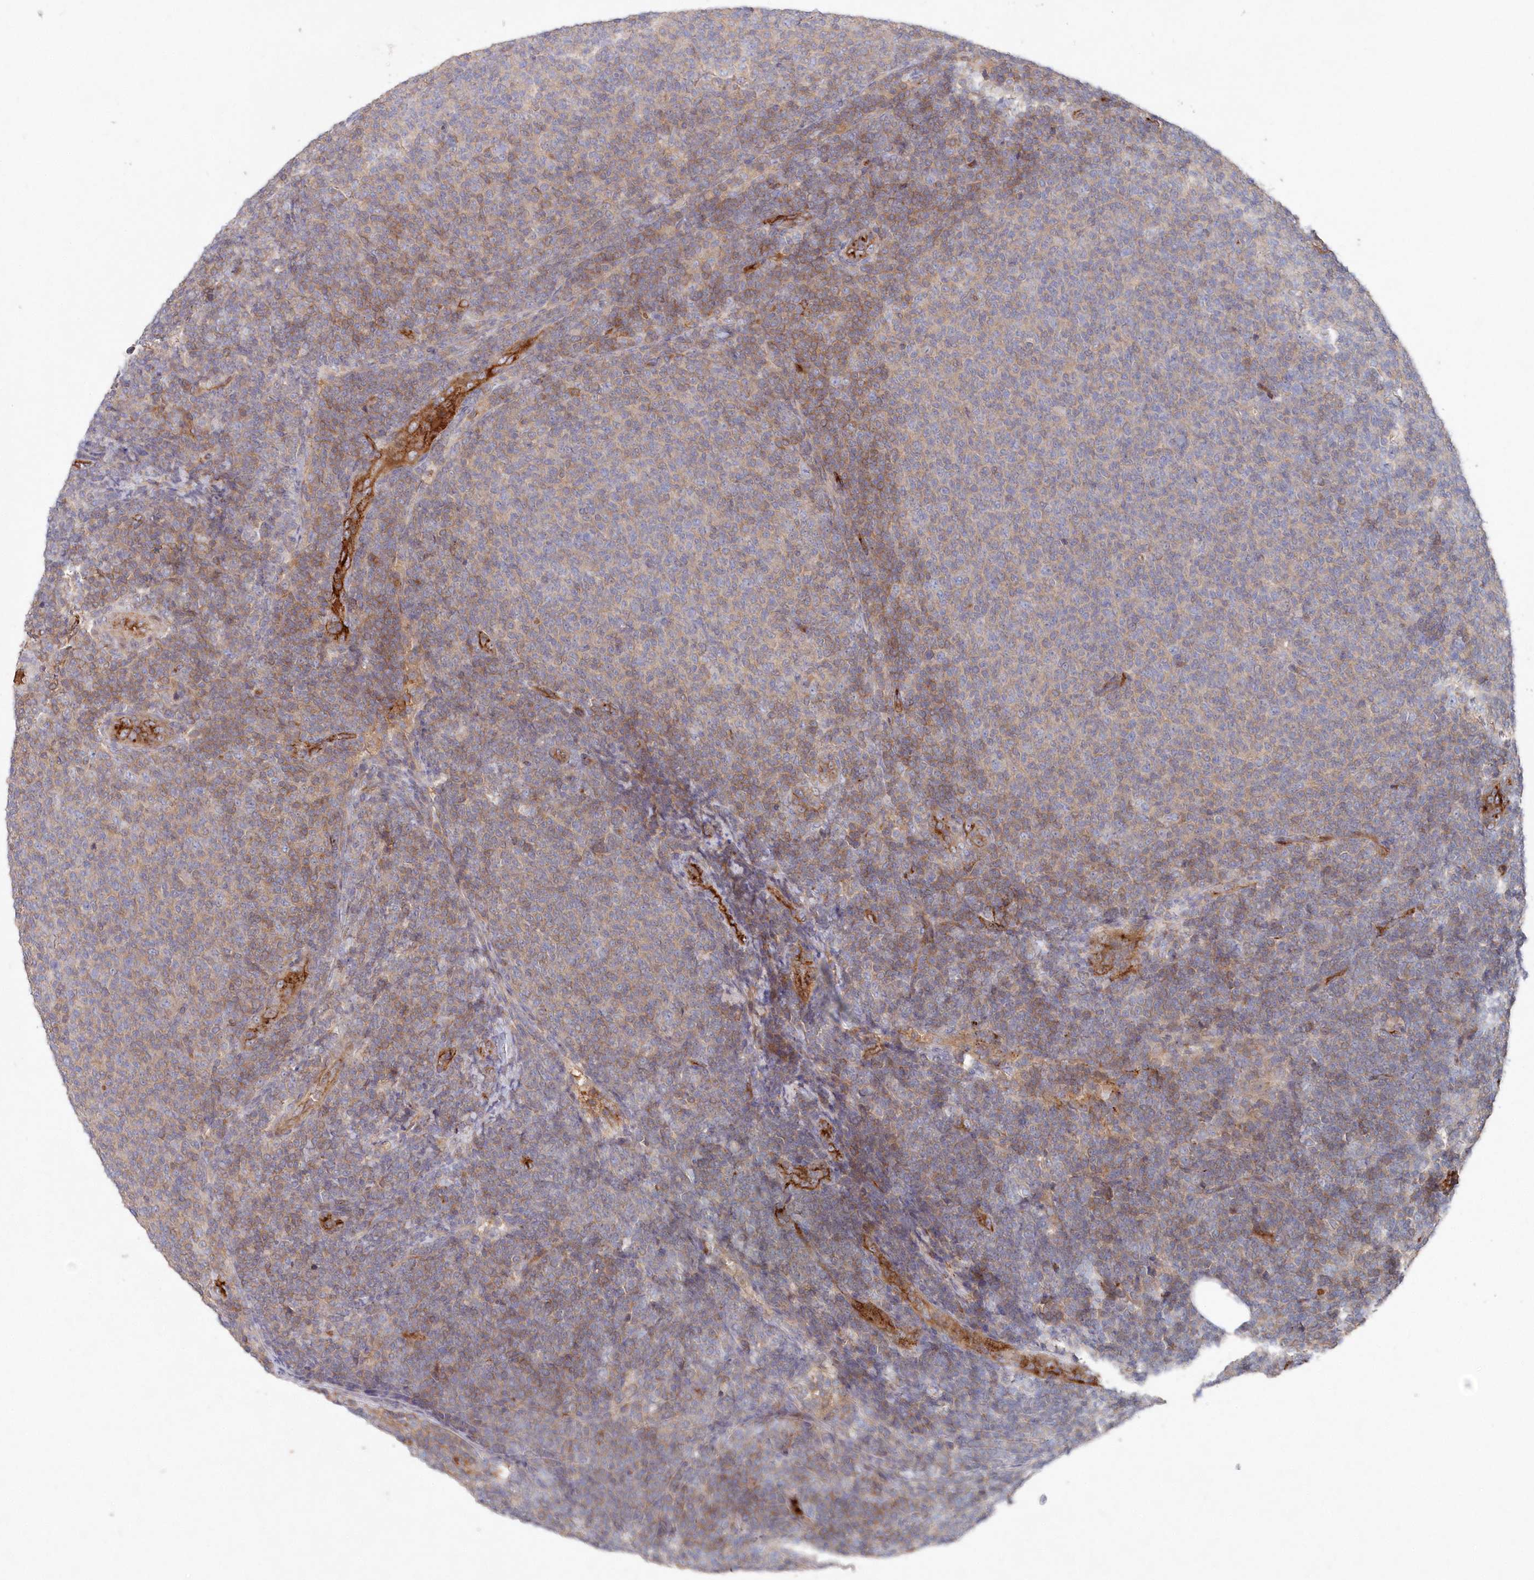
{"staining": {"intensity": "moderate", "quantity": "<25%", "location": "cytoplasmic/membranous"}, "tissue": "lymphoma", "cell_type": "Tumor cells", "image_type": "cancer", "snomed": [{"axis": "morphology", "description": "Malignant lymphoma, non-Hodgkin's type, Low grade"}, {"axis": "topography", "description": "Lymph node"}], "caption": "High-magnification brightfield microscopy of lymphoma stained with DAB (3,3'-diaminobenzidine) (brown) and counterstained with hematoxylin (blue). tumor cells exhibit moderate cytoplasmic/membranous expression is present in about<25% of cells.", "gene": "ABHD14B", "patient": {"sex": "male", "age": 66}}